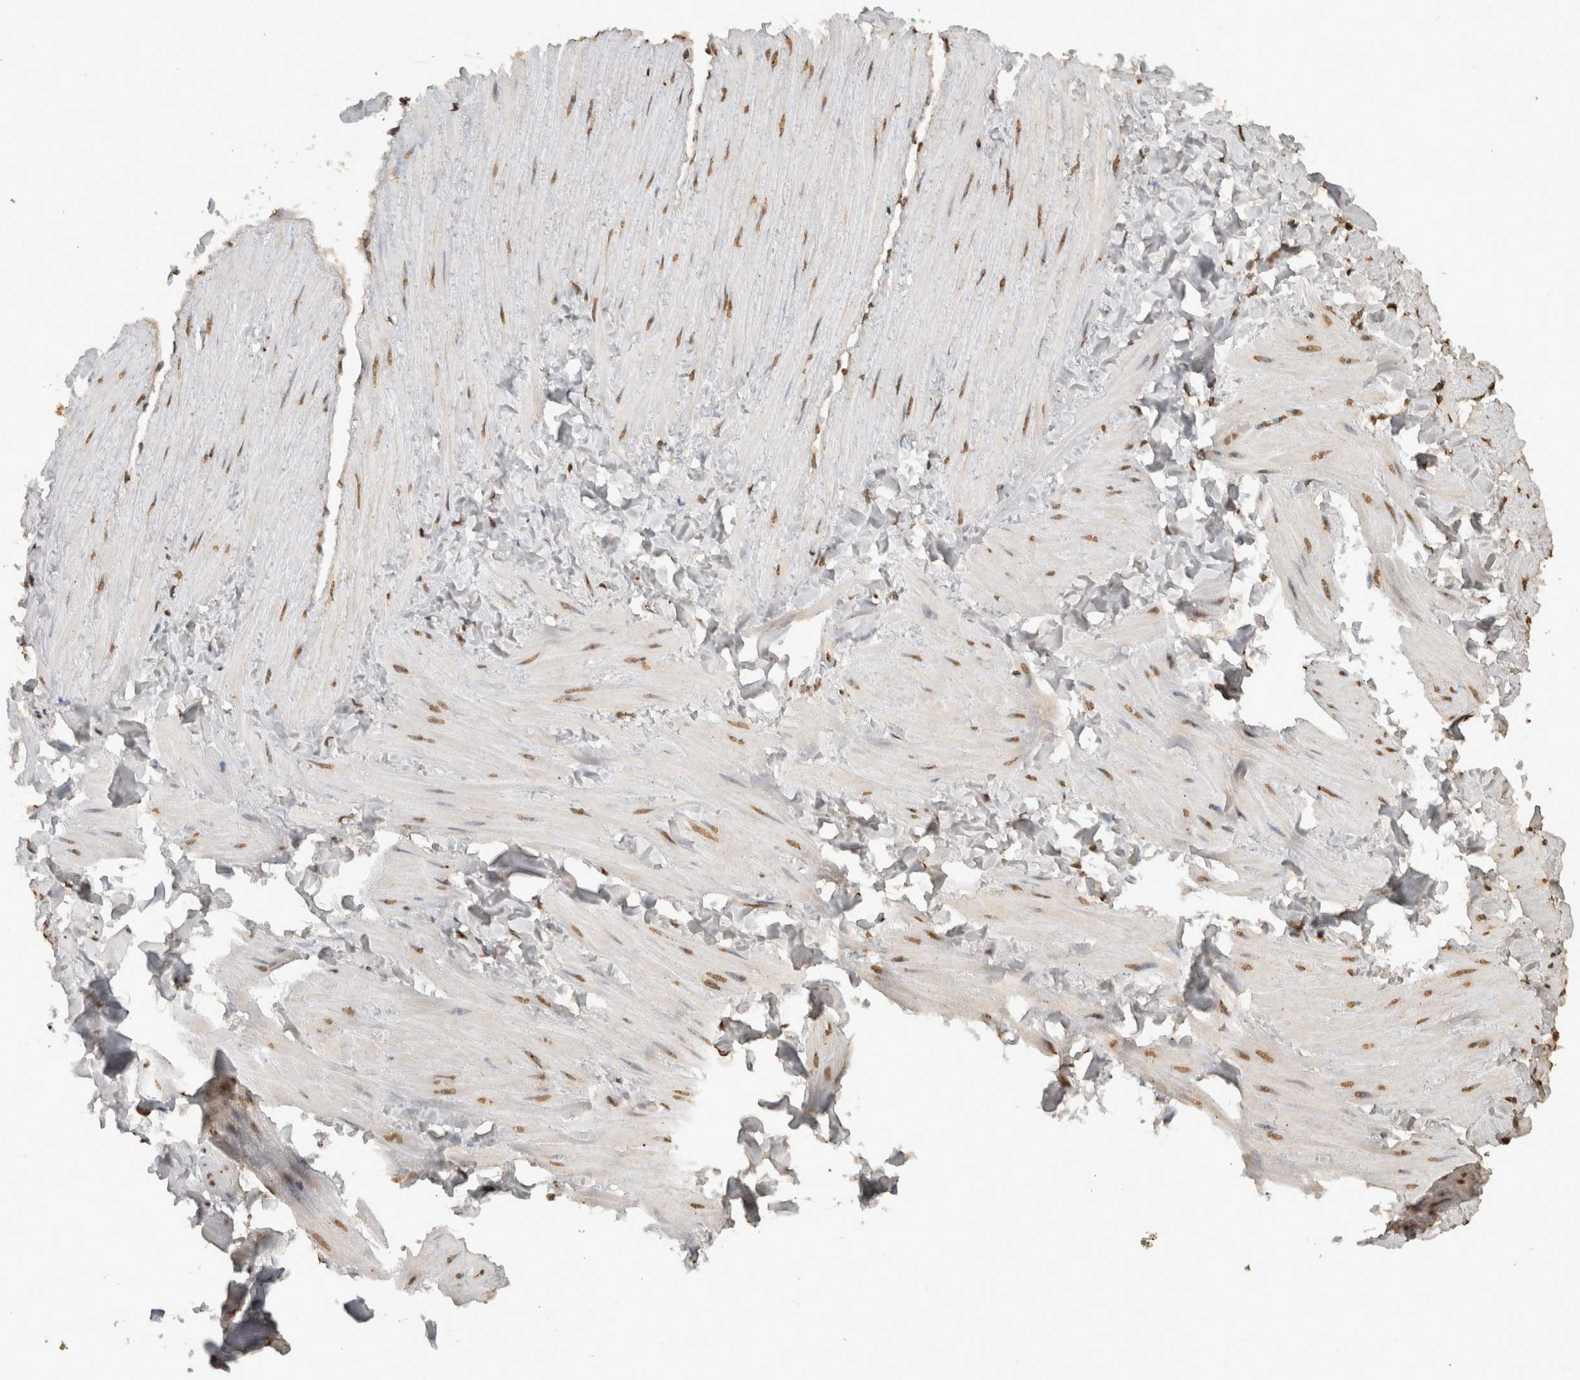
{"staining": {"intensity": "moderate", "quantity": ">75%", "location": "nuclear"}, "tissue": "soft tissue", "cell_type": "Fibroblasts", "image_type": "normal", "snomed": [{"axis": "morphology", "description": "Normal tissue, NOS"}, {"axis": "topography", "description": "Adipose tissue"}, {"axis": "topography", "description": "Vascular tissue"}, {"axis": "topography", "description": "Peripheral nerve tissue"}], "caption": "There is medium levels of moderate nuclear staining in fibroblasts of unremarkable soft tissue, as demonstrated by immunohistochemical staining (brown color).", "gene": "HAND2", "patient": {"sex": "male", "age": 25}}